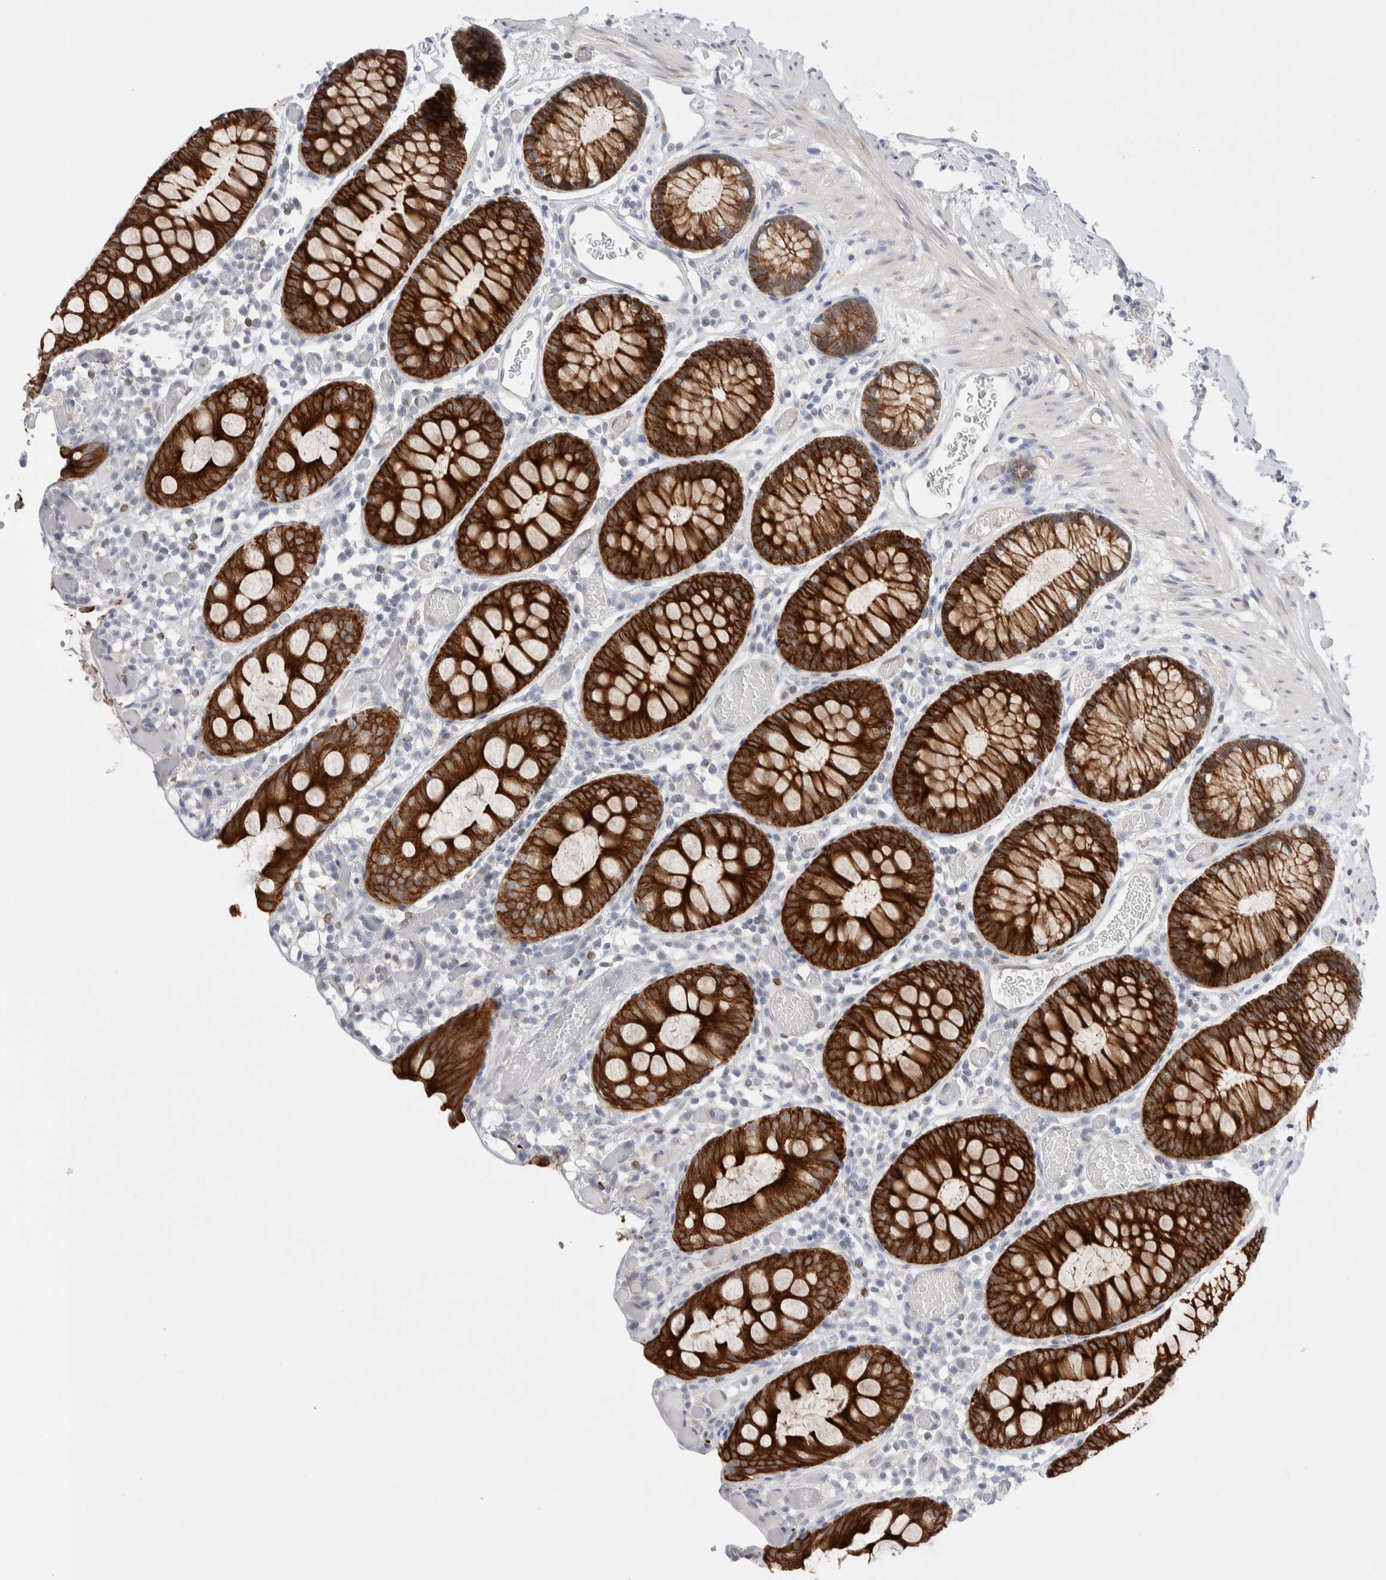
{"staining": {"intensity": "negative", "quantity": "none", "location": "none"}, "tissue": "colon", "cell_type": "Endothelial cells", "image_type": "normal", "snomed": [{"axis": "morphology", "description": "Normal tissue, NOS"}, {"axis": "topography", "description": "Colon"}], "caption": "Immunohistochemistry of benign human colon exhibits no expression in endothelial cells.", "gene": "C1orf112", "patient": {"sex": "male", "age": 14}}